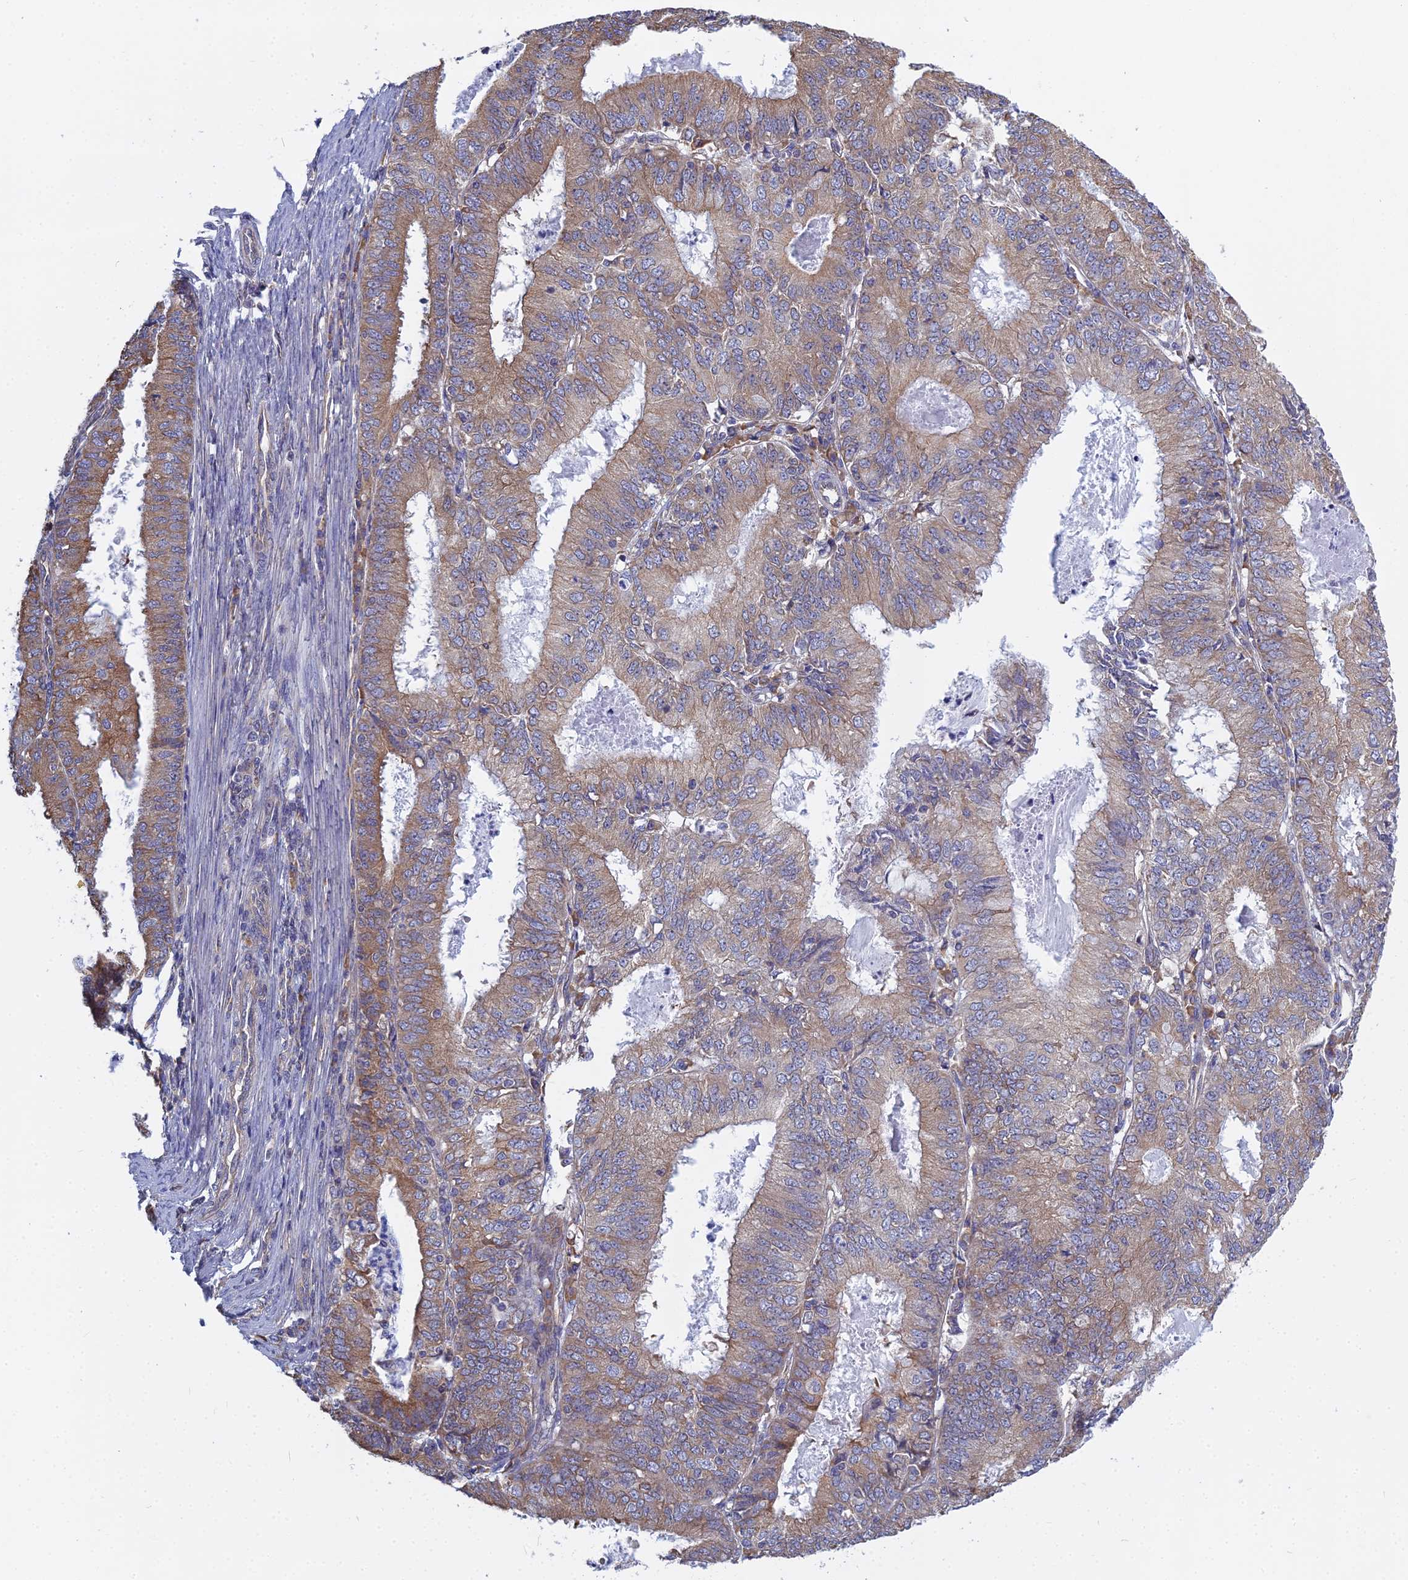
{"staining": {"intensity": "moderate", "quantity": "25%-75%", "location": "cytoplasmic/membranous"}, "tissue": "endometrial cancer", "cell_type": "Tumor cells", "image_type": "cancer", "snomed": [{"axis": "morphology", "description": "Adenocarcinoma, NOS"}, {"axis": "topography", "description": "Endometrium"}], "caption": "Endometrial adenocarcinoma stained with immunohistochemistry (IHC) exhibits moderate cytoplasmic/membranous positivity in about 25%-75% of tumor cells. (brown staining indicates protein expression, while blue staining denotes nuclei).", "gene": "KIAA1143", "patient": {"sex": "female", "age": 57}}